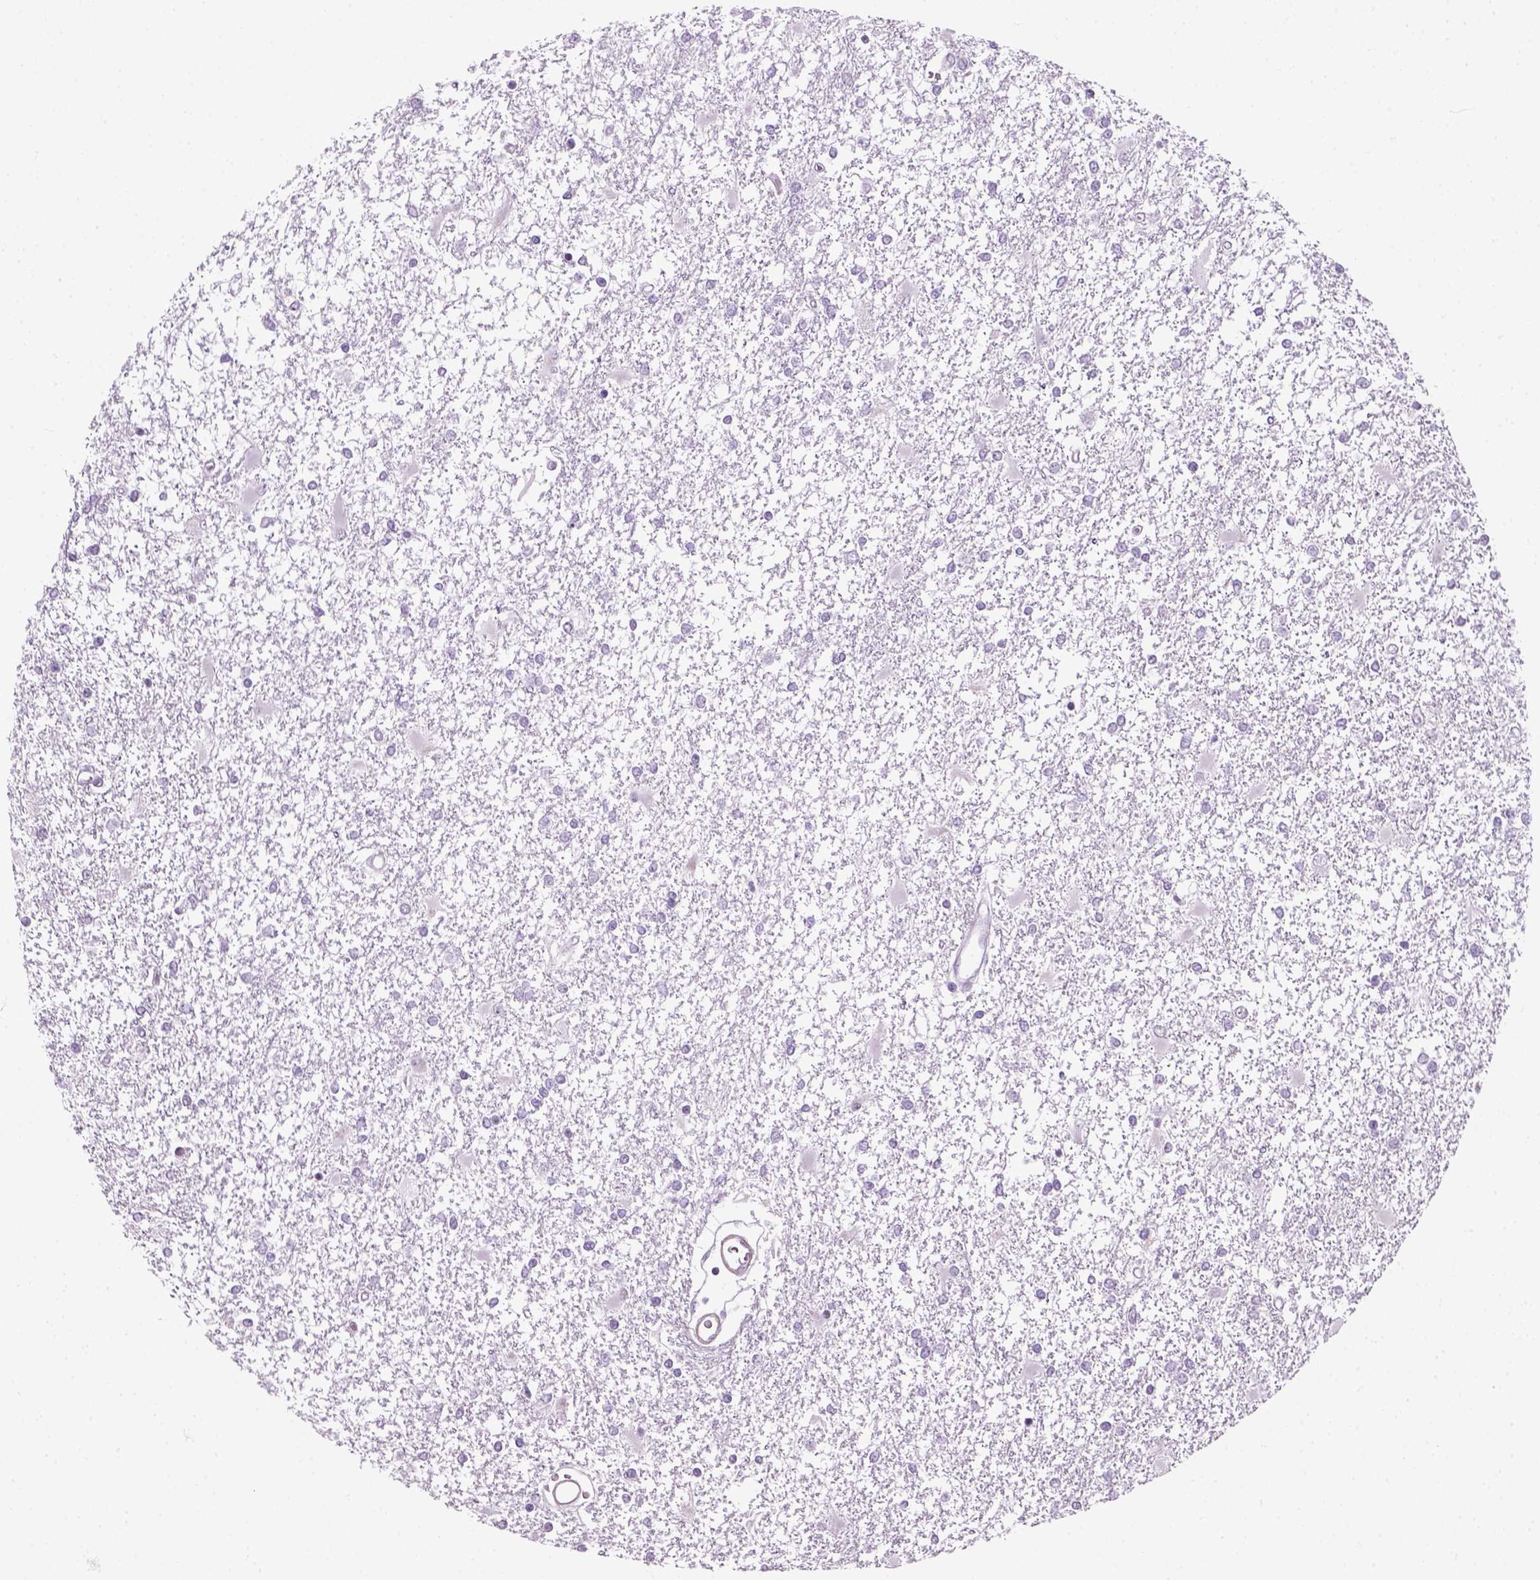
{"staining": {"intensity": "negative", "quantity": "none", "location": "none"}, "tissue": "glioma", "cell_type": "Tumor cells", "image_type": "cancer", "snomed": [{"axis": "morphology", "description": "Glioma, malignant, High grade"}, {"axis": "topography", "description": "Cerebral cortex"}], "caption": "The image shows no staining of tumor cells in malignant glioma (high-grade).", "gene": "ZNF865", "patient": {"sex": "male", "age": 79}}